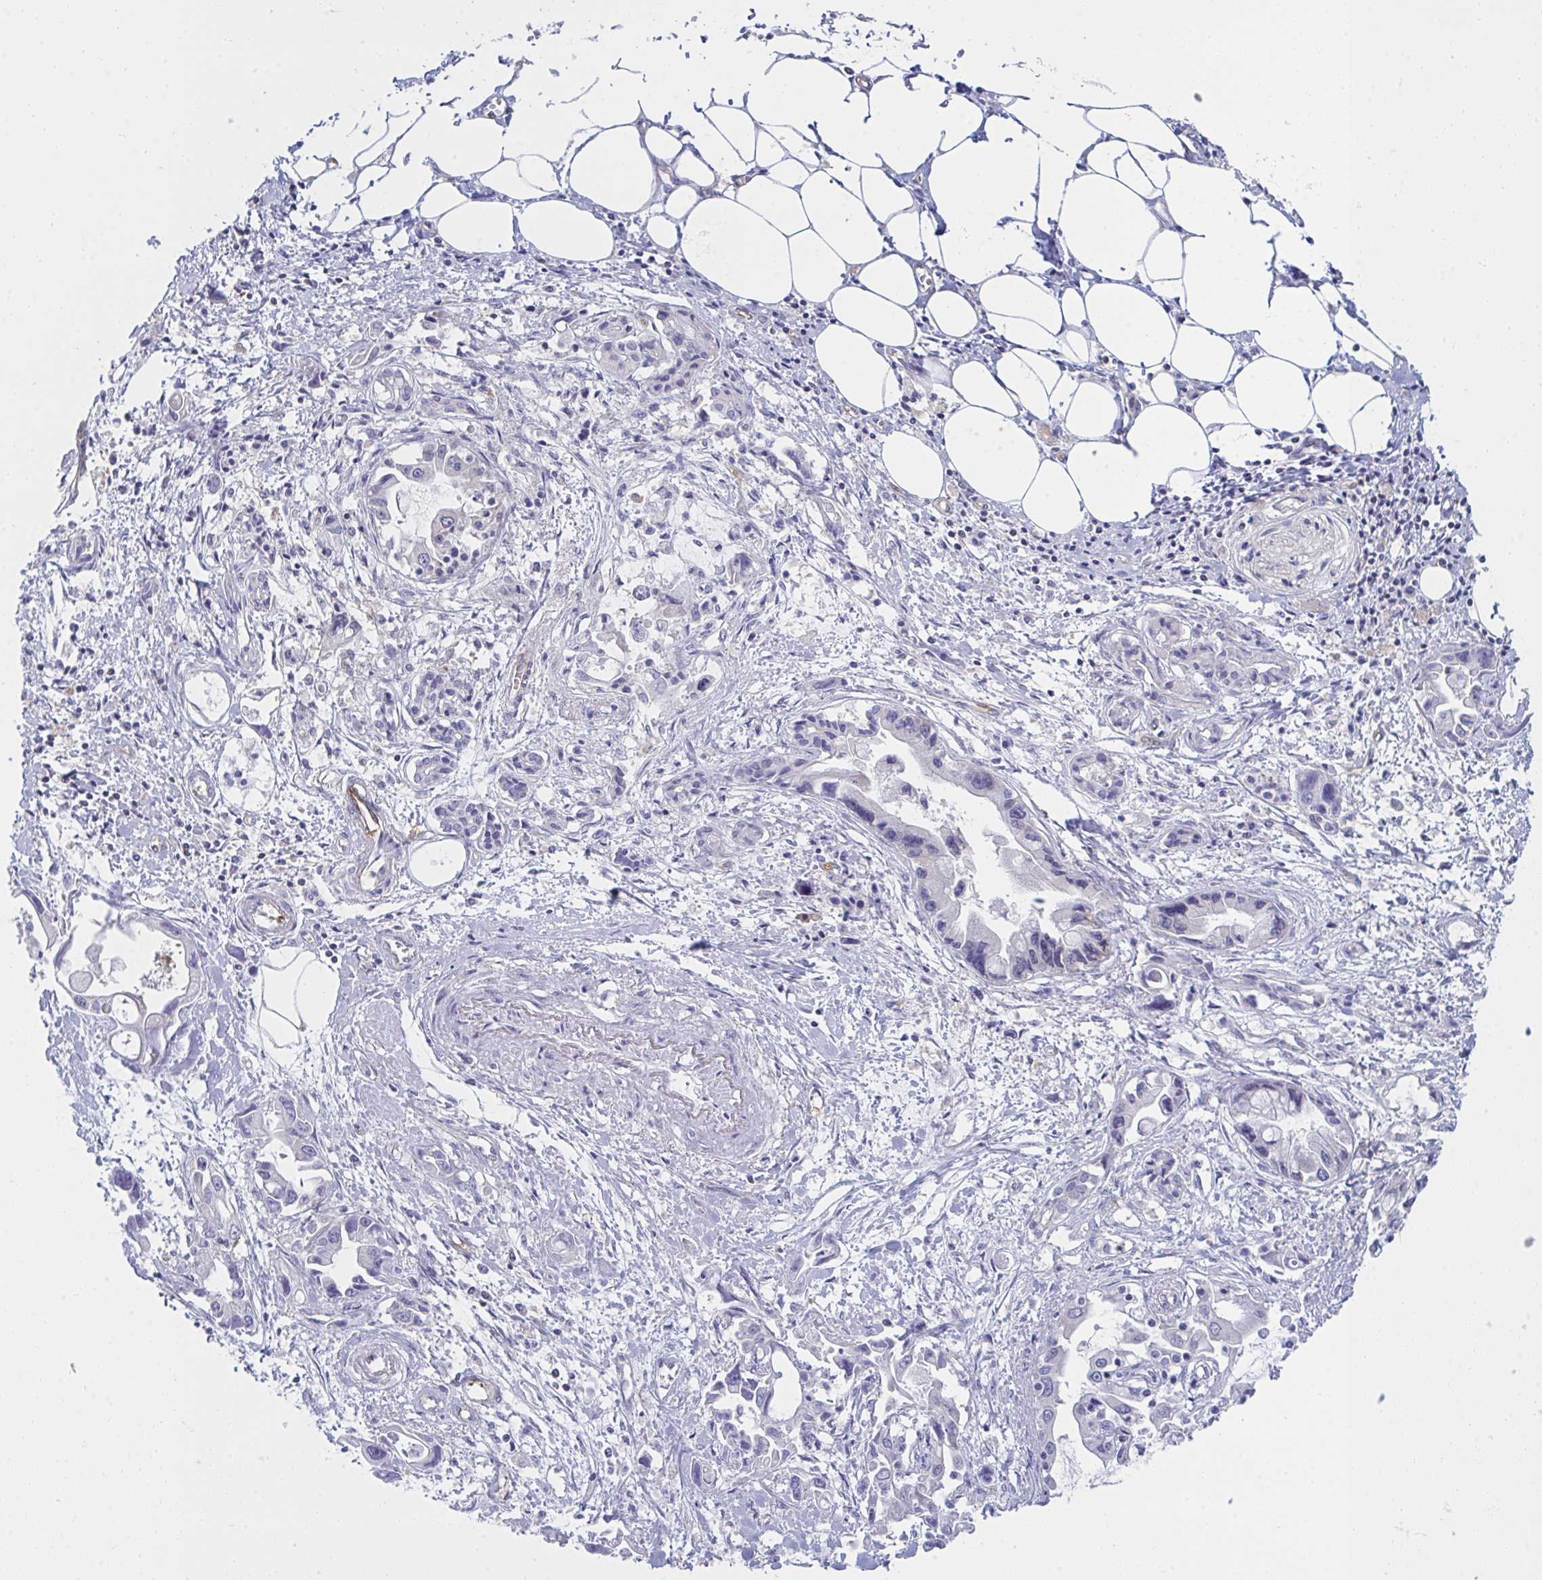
{"staining": {"intensity": "negative", "quantity": "none", "location": "none"}, "tissue": "pancreatic cancer", "cell_type": "Tumor cells", "image_type": "cancer", "snomed": [{"axis": "morphology", "description": "Adenocarcinoma, NOS"}, {"axis": "topography", "description": "Pancreas"}], "caption": "Protein analysis of adenocarcinoma (pancreatic) shows no significant expression in tumor cells.", "gene": "WNK1", "patient": {"sex": "male", "age": 84}}